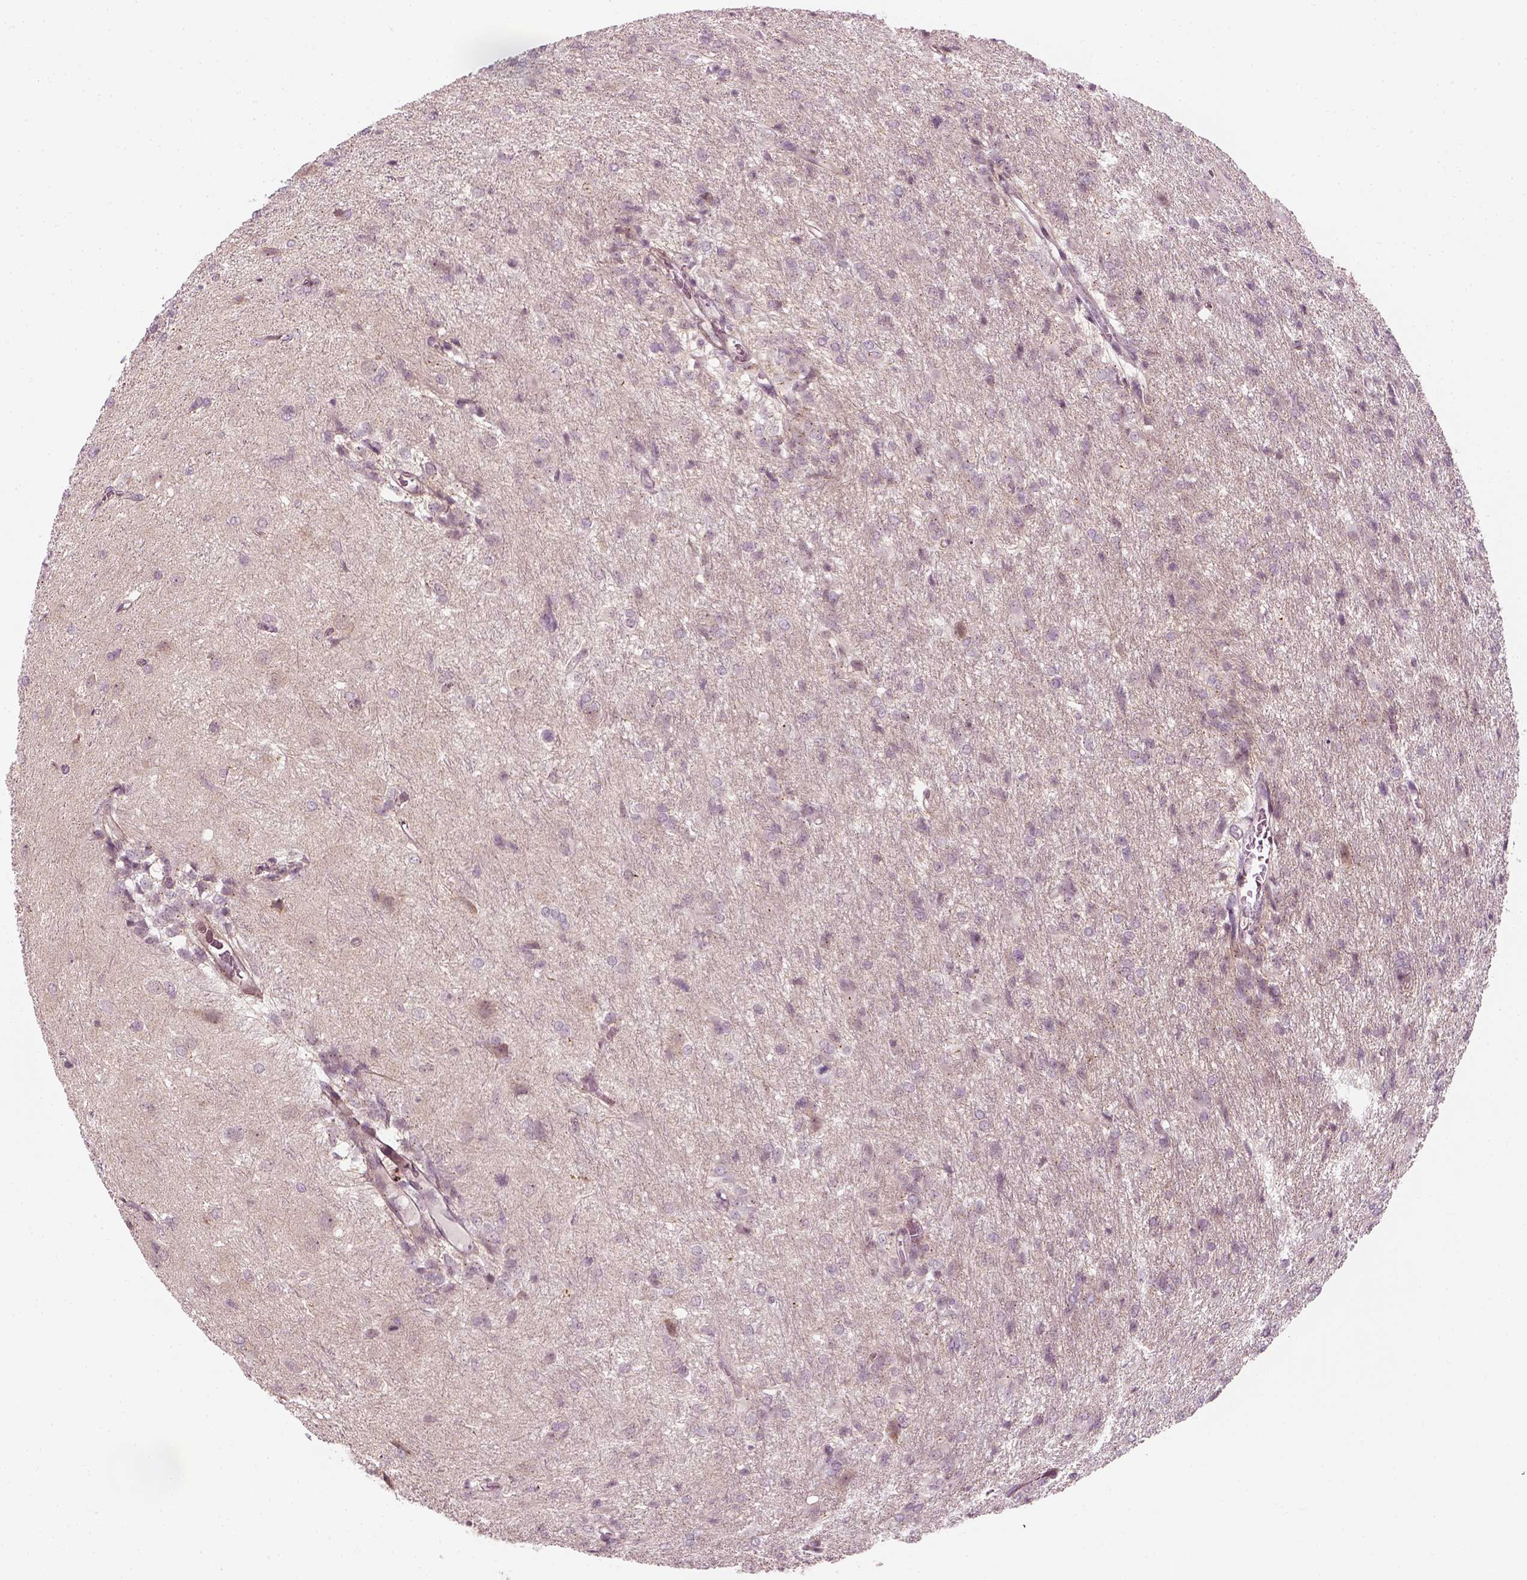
{"staining": {"intensity": "negative", "quantity": "none", "location": "none"}, "tissue": "glioma", "cell_type": "Tumor cells", "image_type": "cancer", "snomed": [{"axis": "morphology", "description": "Glioma, malignant, High grade"}, {"axis": "topography", "description": "Brain"}], "caption": "Human malignant glioma (high-grade) stained for a protein using IHC exhibits no staining in tumor cells.", "gene": "MLIP", "patient": {"sex": "male", "age": 68}}